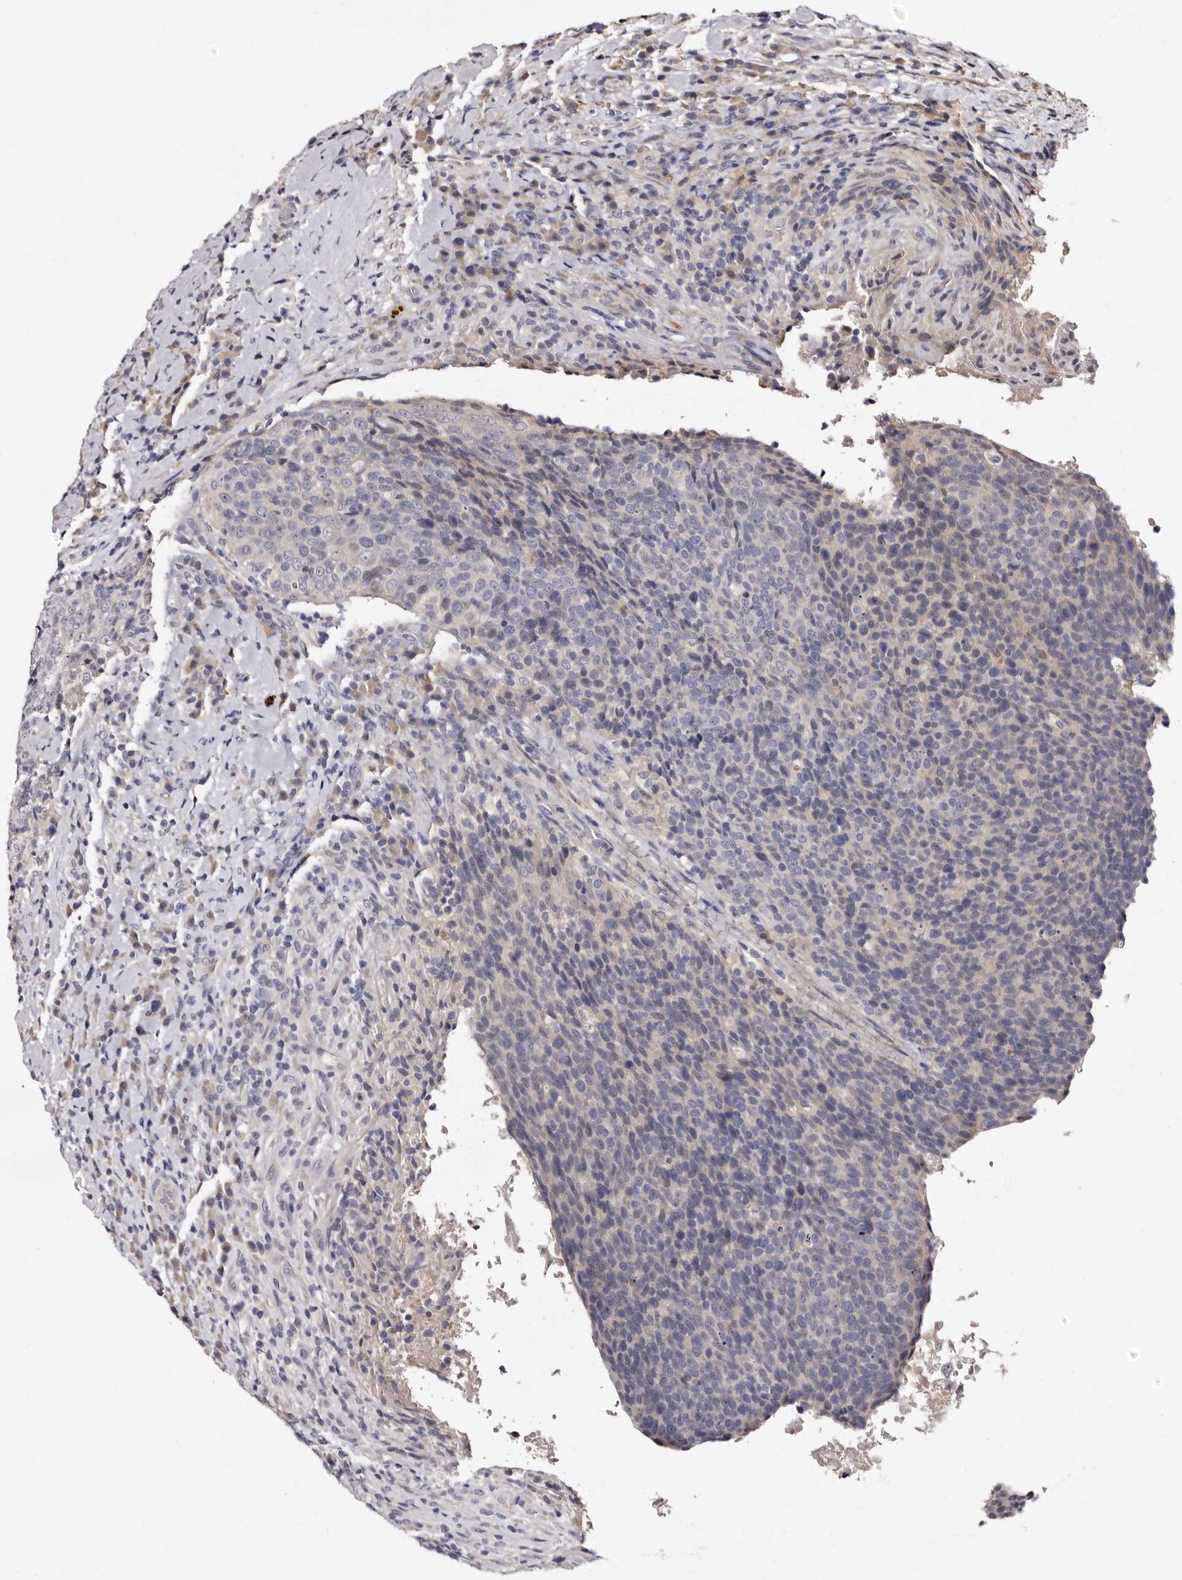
{"staining": {"intensity": "negative", "quantity": "none", "location": "none"}, "tissue": "head and neck cancer", "cell_type": "Tumor cells", "image_type": "cancer", "snomed": [{"axis": "morphology", "description": "Squamous cell carcinoma, NOS"}, {"axis": "morphology", "description": "Squamous cell carcinoma, metastatic, NOS"}, {"axis": "topography", "description": "Lymph node"}, {"axis": "topography", "description": "Head-Neck"}], "caption": "This image is of head and neck squamous cell carcinoma stained with IHC to label a protein in brown with the nuclei are counter-stained blue. There is no positivity in tumor cells. (DAB (3,3'-diaminobenzidine) immunohistochemistry with hematoxylin counter stain).", "gene": "LANCL2", "patient": {"sex": "male", "age": 62}}